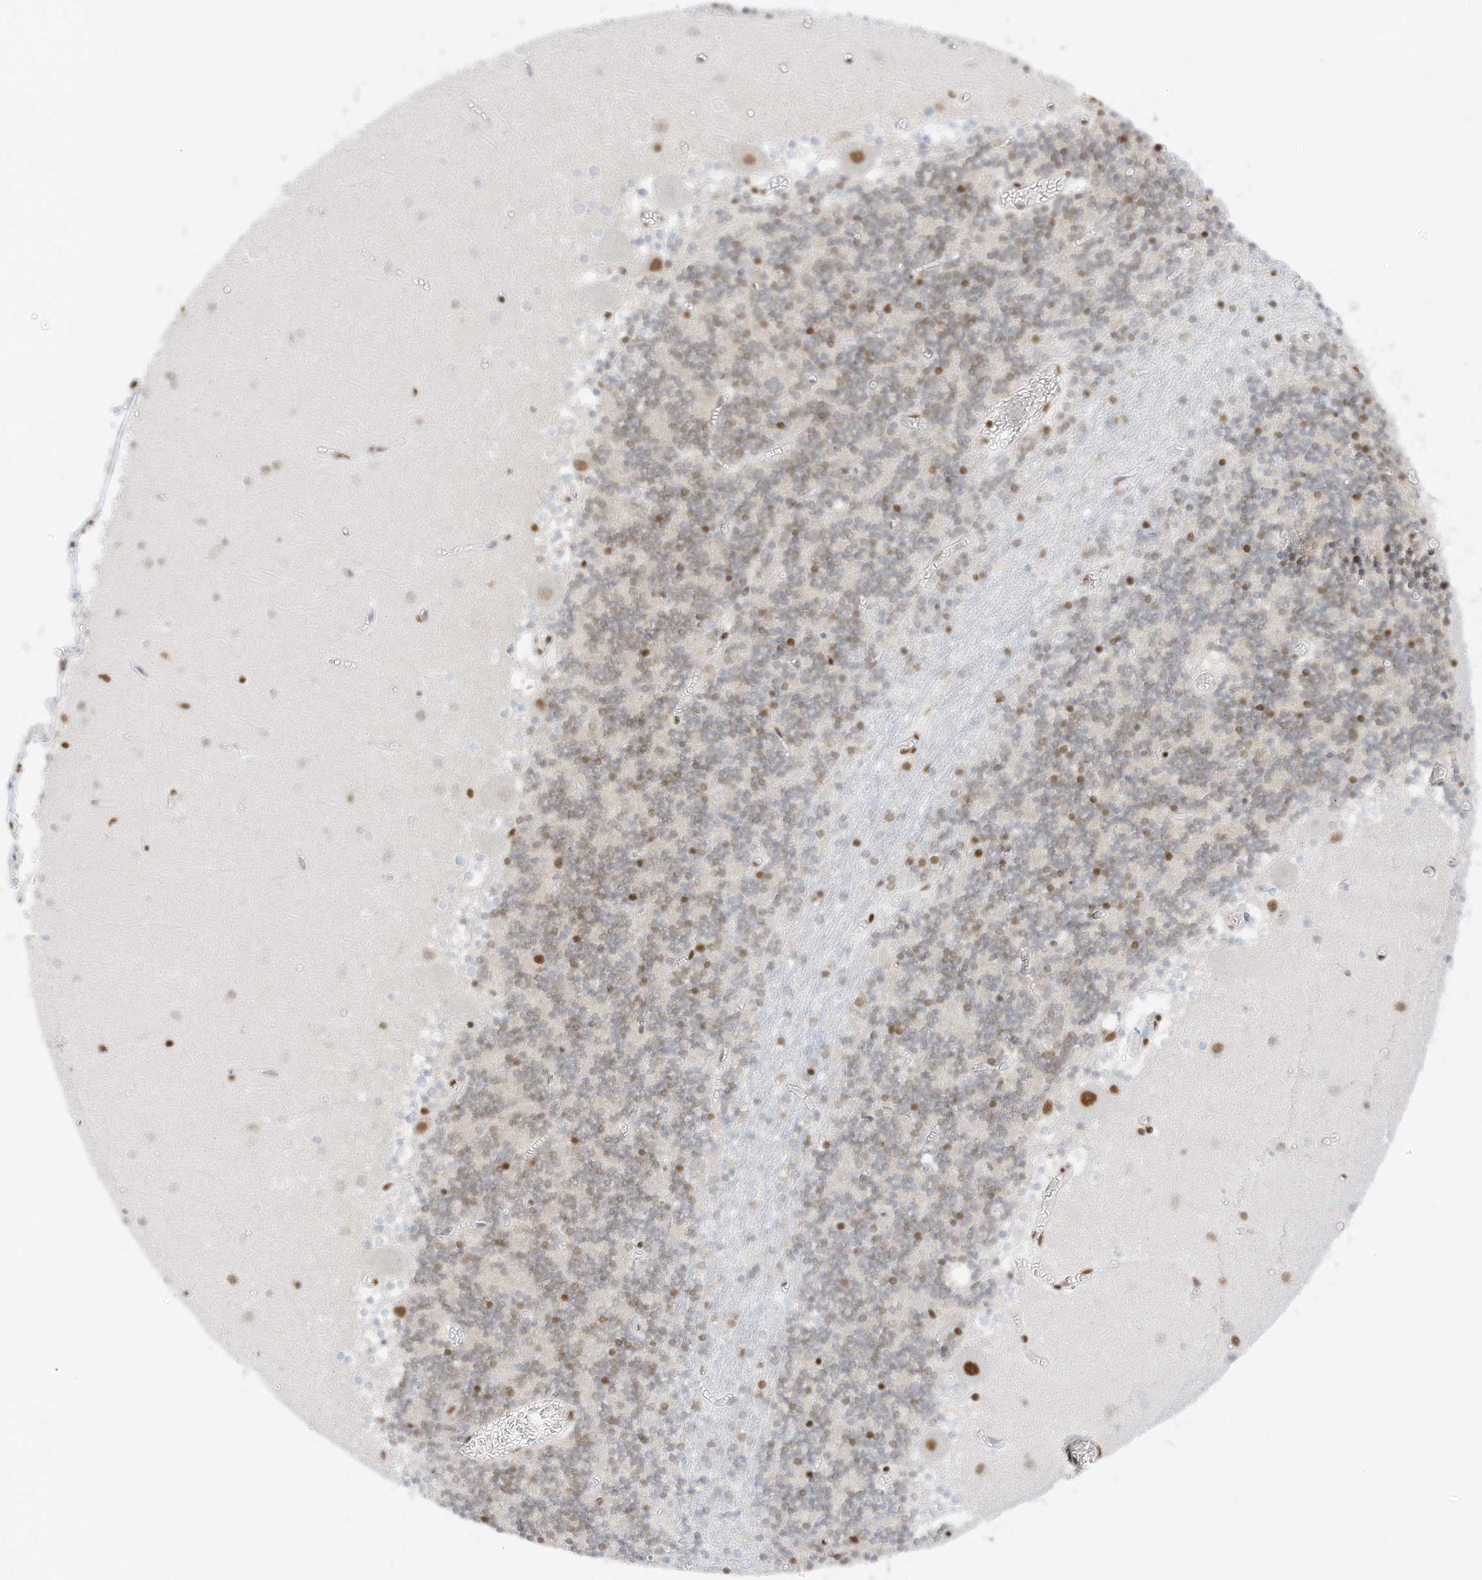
{"staining": {"intensity": "strong", "quantity": "25%-75%", "location": "nuclear"}, "tissue": "cerebellum", "cell_type": "Cells in granular layer", "image_type": "normal", "snomed": [{"axis": "morphology", "description": "Normal tissue, NOS"}, {"axis": "topography", "description": "Cerebellum"}], "caption": "Immunohistochemistry histopathology image of normal cerebellum: human cerebellum stained using IHC reveals high levels of strong protein expression localized specifically in the nuclear of cells in granular layer, appearing as a nuclear brown color.", "gene": "SMARCA2", "patient": {"sex": "female", "age": 28}}